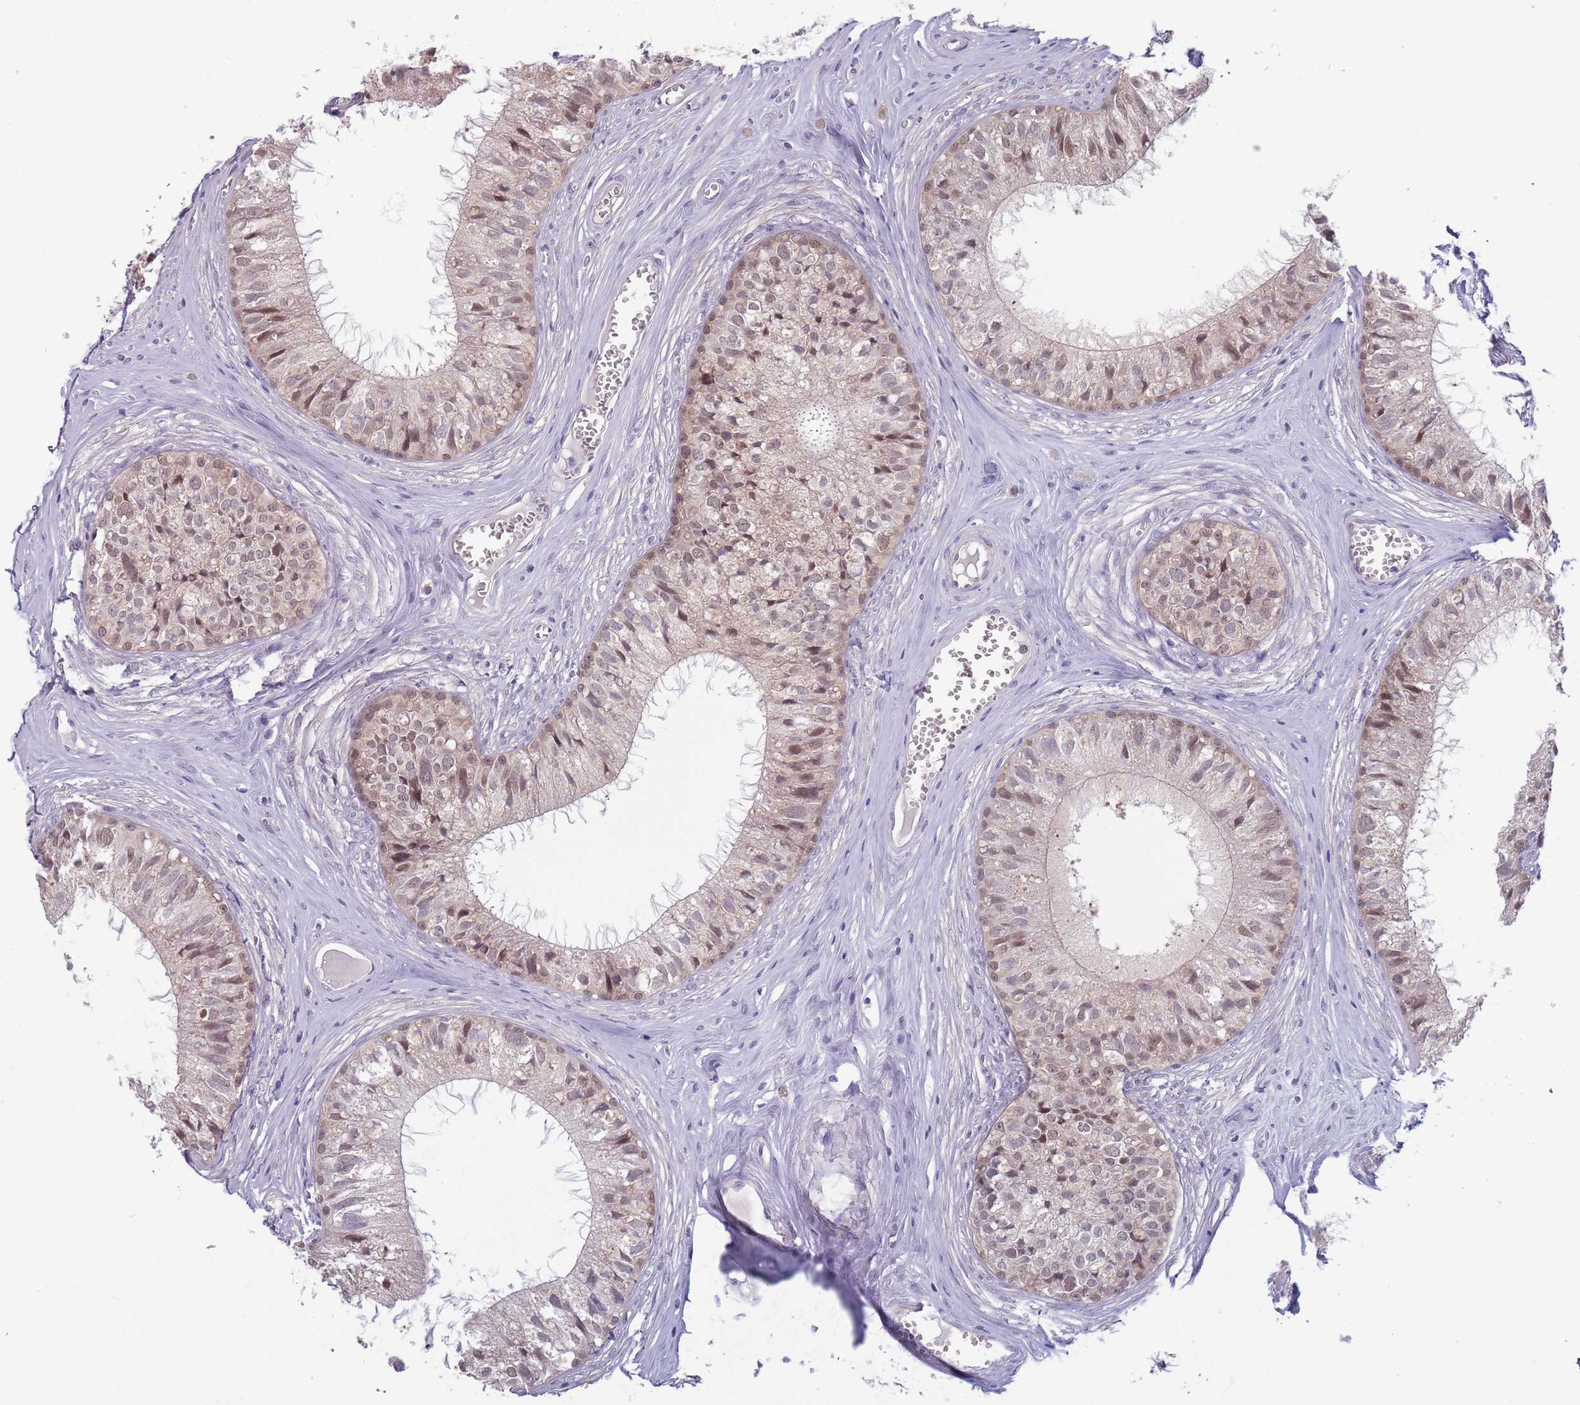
{"staining": {"intensity": "weak", "quantity": "25%-75%", "location": "nuclear"}, "tissue": "epididymis", "cell_type": "Glandular cells", "image_type": "normal", "snomed": [{"axis": "morphology", "description": "Normal tissue, NOS"}, {"axis": "topography", "description": "Epididymis"}], "caption": "Immunohistochemistry (IHC) (DAB) staining of normal epididymis displays weak nuclear protein expression in about 25%-75% of glandular cells.", "gene": "CLNS1A", "patient": {"sex": "male", "age": 36}}